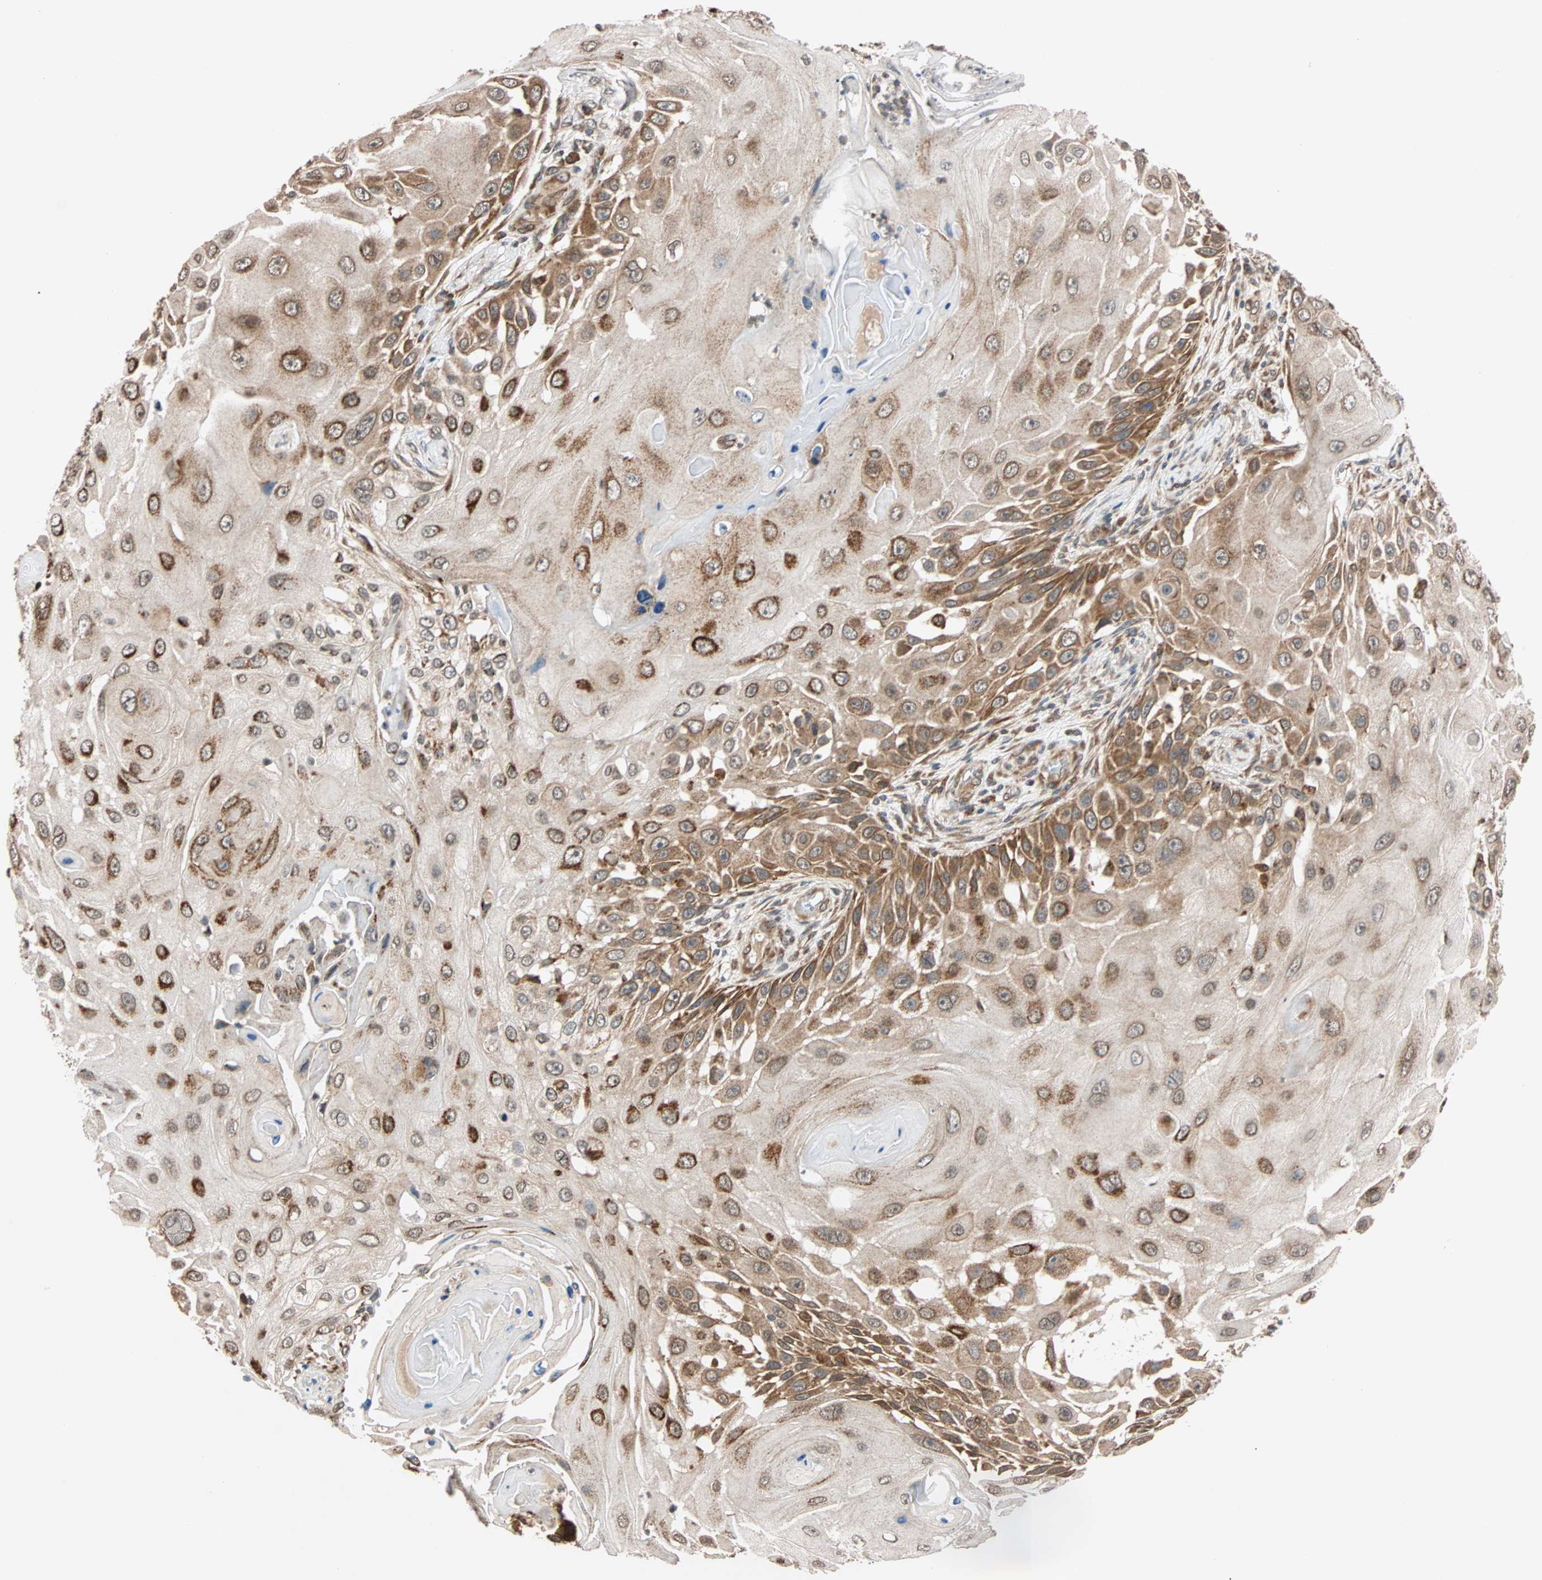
{"staining": {"intensity": "moderate", "quantity": ">75%", "location": "cytoplasmic/membranous"}, "tissue": "skin cancer", "cell_type": "Tumor cells", "image_type": "cancer", "snomed": [{"axis": "morphology", "description": "Squamous cell carcinoma, NOS"}, {"axis": "topography", "description": "Skin"}], "caption": "This image shows skin cancer (squamous cell carcinoma) stained with IHC to label a protein in brown. The cytoplasmic/membranous of tumor cells show moderate positivity for the protein. Nuclei are counter-stained blue.", "gene": "AUP1", "patient": {"sex": "female", "age": 44}}